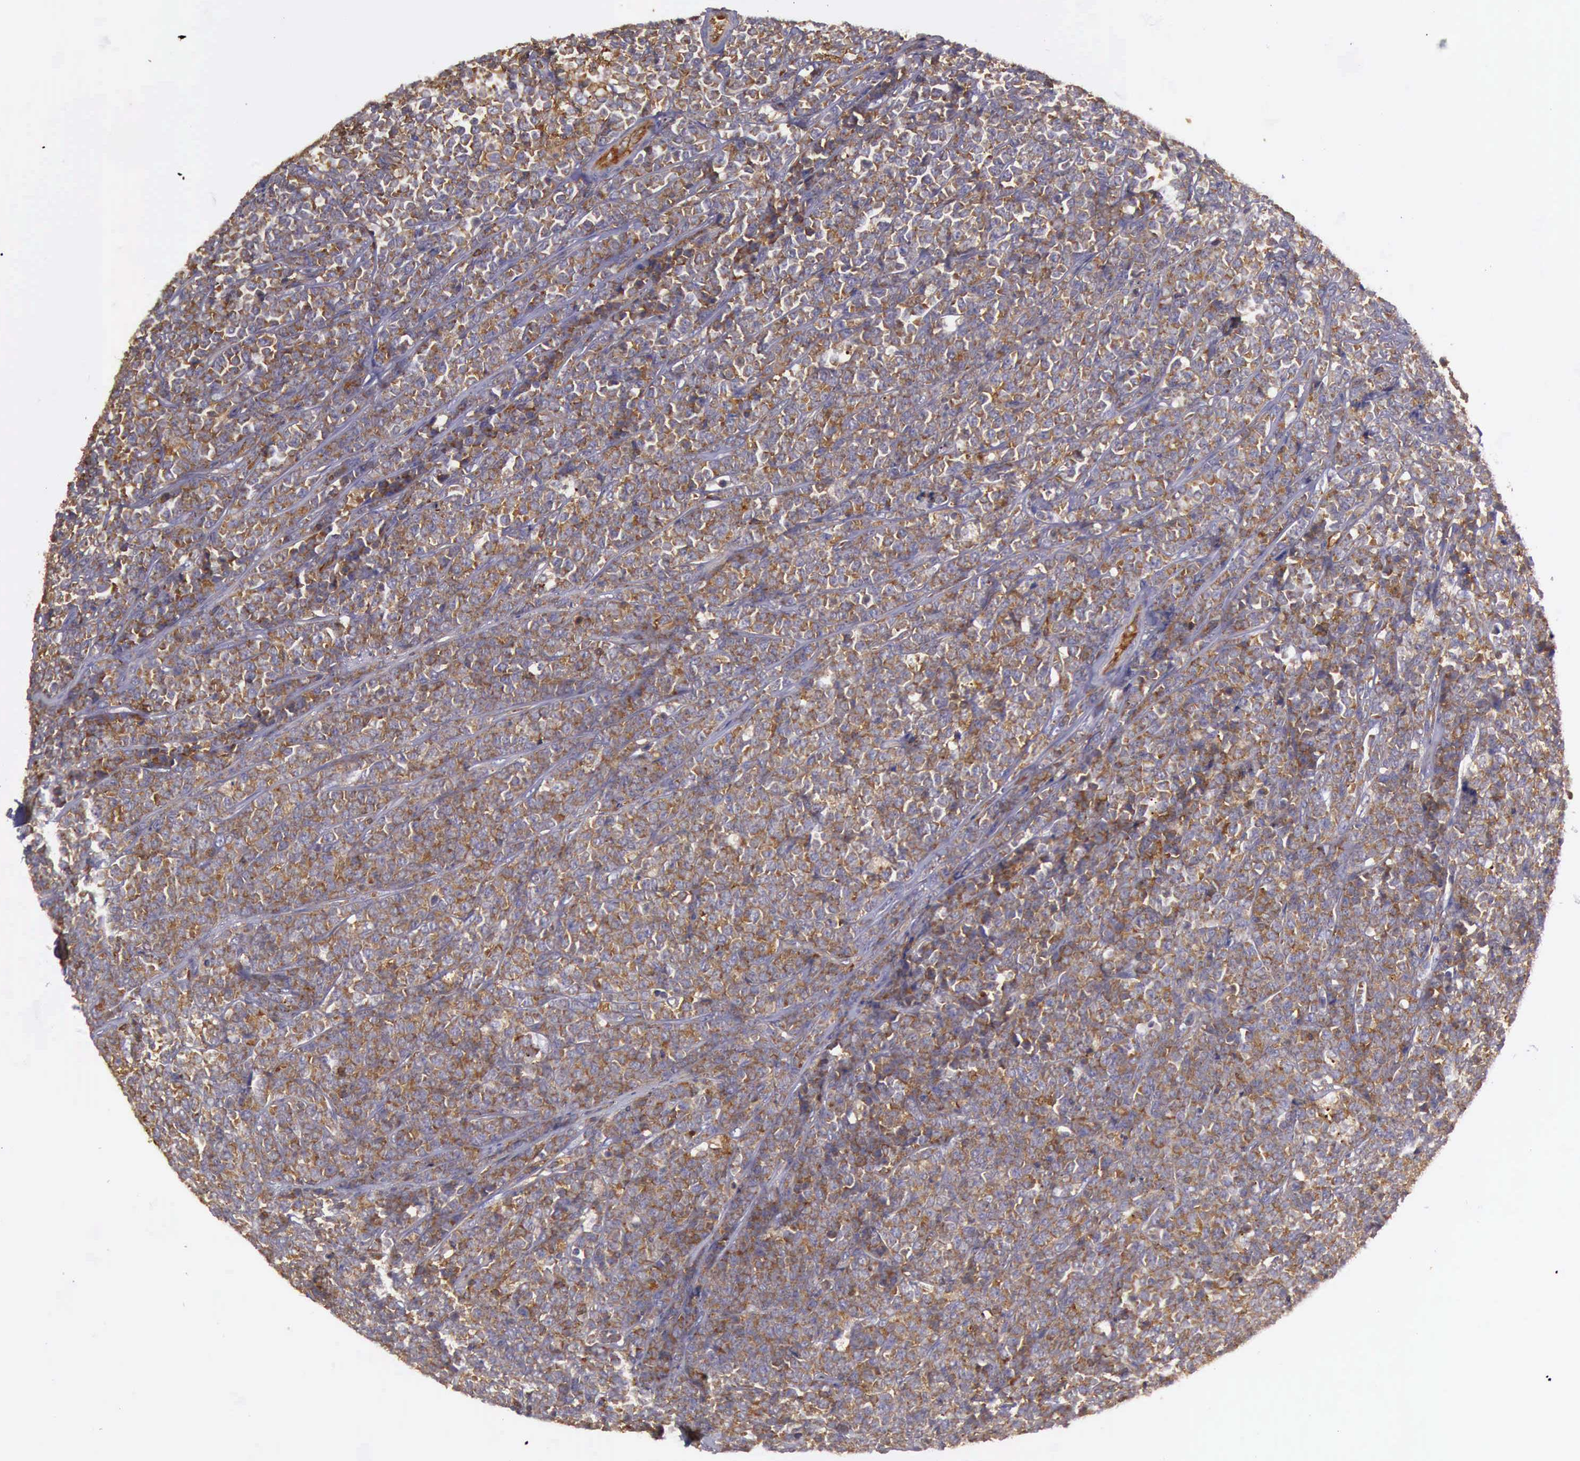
{"staining": {"intensity": "moderate", "quantity": ">75%", "location": "cytoplasmic/membranous"}, "tissue": "lymphoma", "cell_type": "Tumor cells", "image_type": "cancer", "snomed": [{"axis": "morphology", "description": "Malignant lymphoma, non-Hodgkin's type, High grade"}, {"axis": "topography", "description": "Small intestine"}, {"axis": "topography", "description": "Colon"}], "caption": "Immunohistochemistry micrograph of human malignant lymphoma, non-Hodgkin's type (high-grade) stained for a protein (brown), which shows medium levels of moderate cytoplasmic/membranous expression in about >75% of tumor cells.", "gene": "ARHGAP4", "patient": {"sex": "male", "age": 8}}